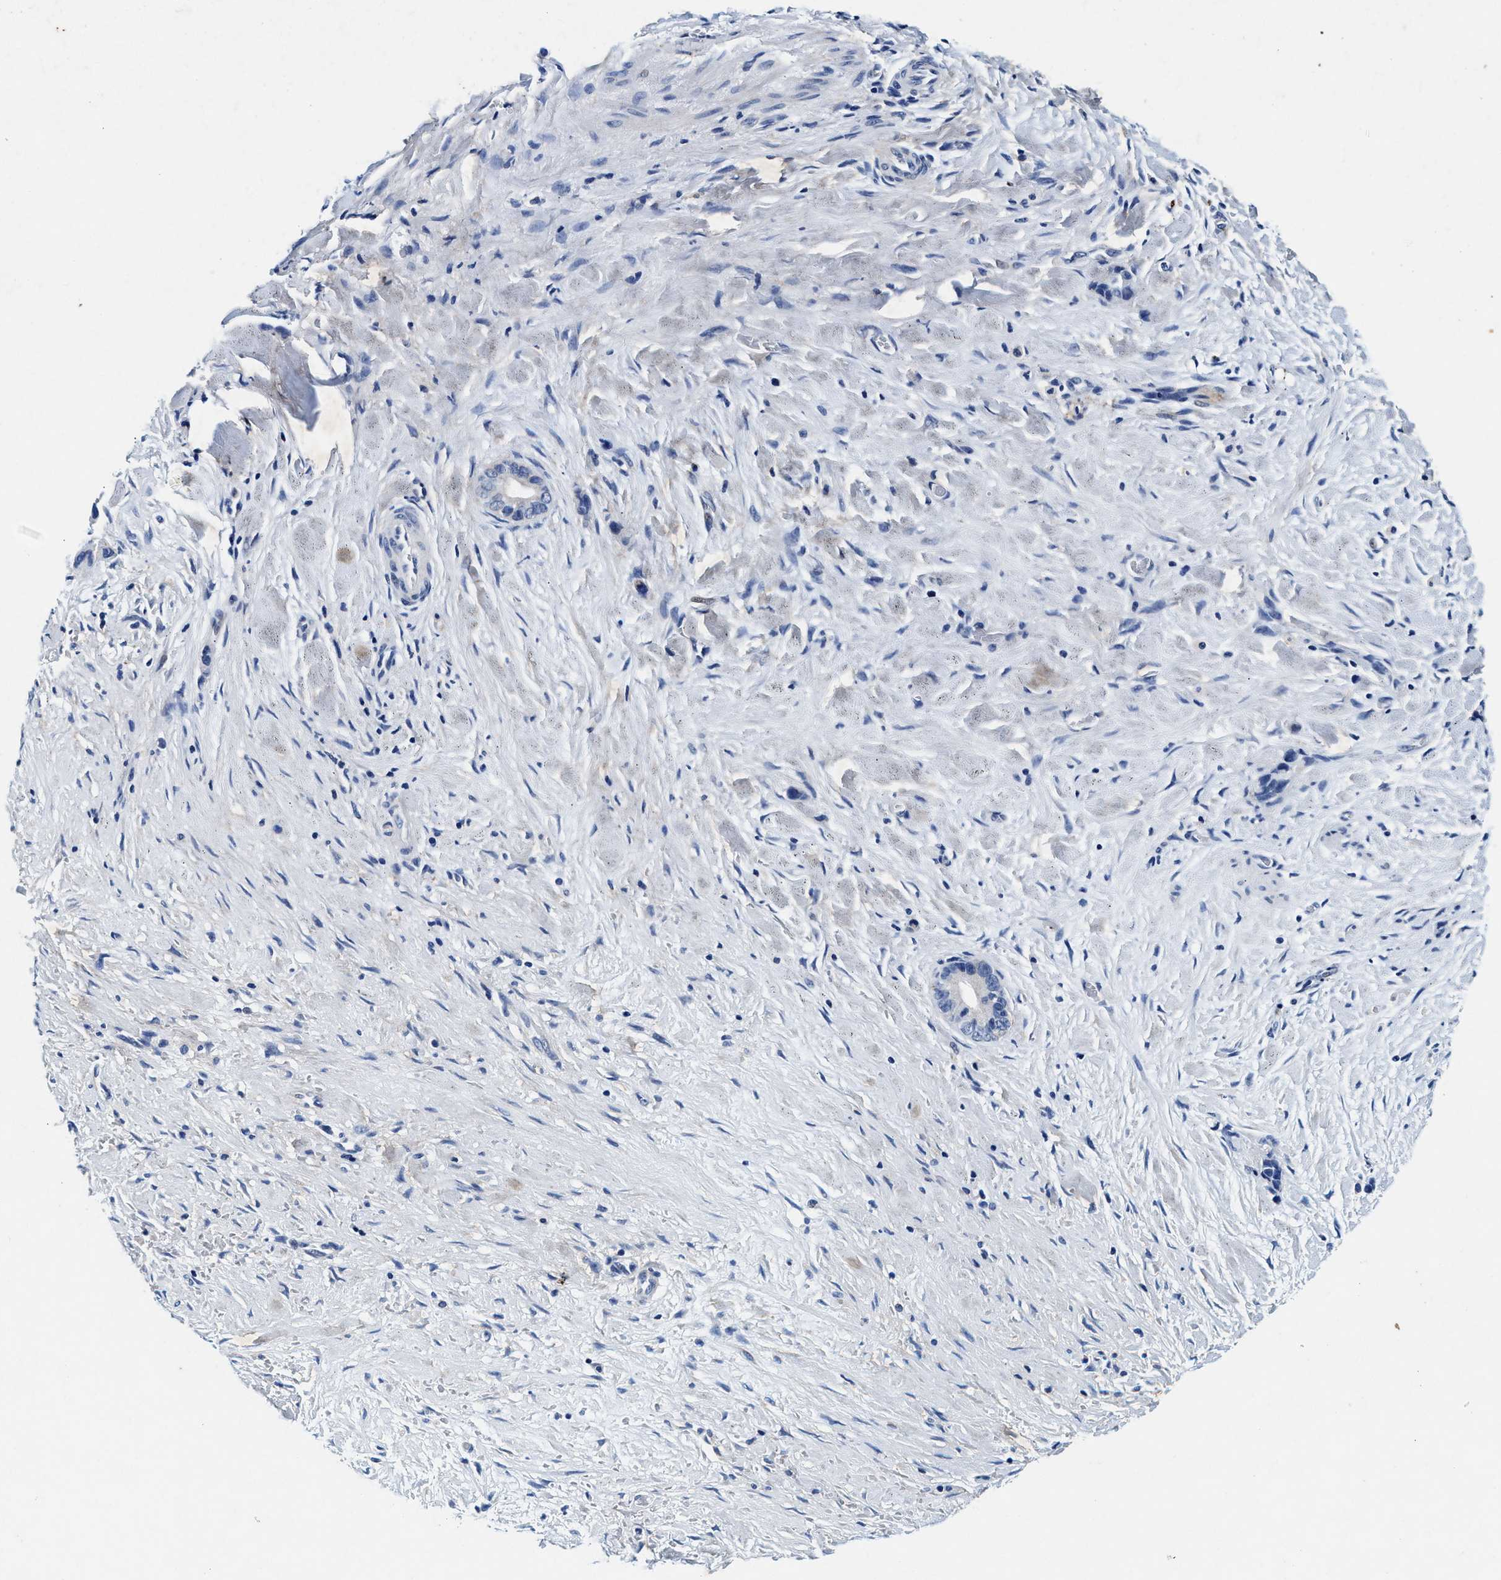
{"staining": {"intensity": "negative", "quantity": "none", "location": "none"}, "tissue": "liver cancer", "cell_type": "Tumor cells", "image_type": "cancer", "snomed": [{"axis": "morphology", "description": "Cholangiocarcinoma"}, {"axis": "topography", "description": "Liver"}], "caption": "The IHC micrograph has no significant positivity in tumor cells of liver cholangiocarcinoma tissue.", "gene": "SLC8A1", "patient": {"sex": "female", "age": 55}}